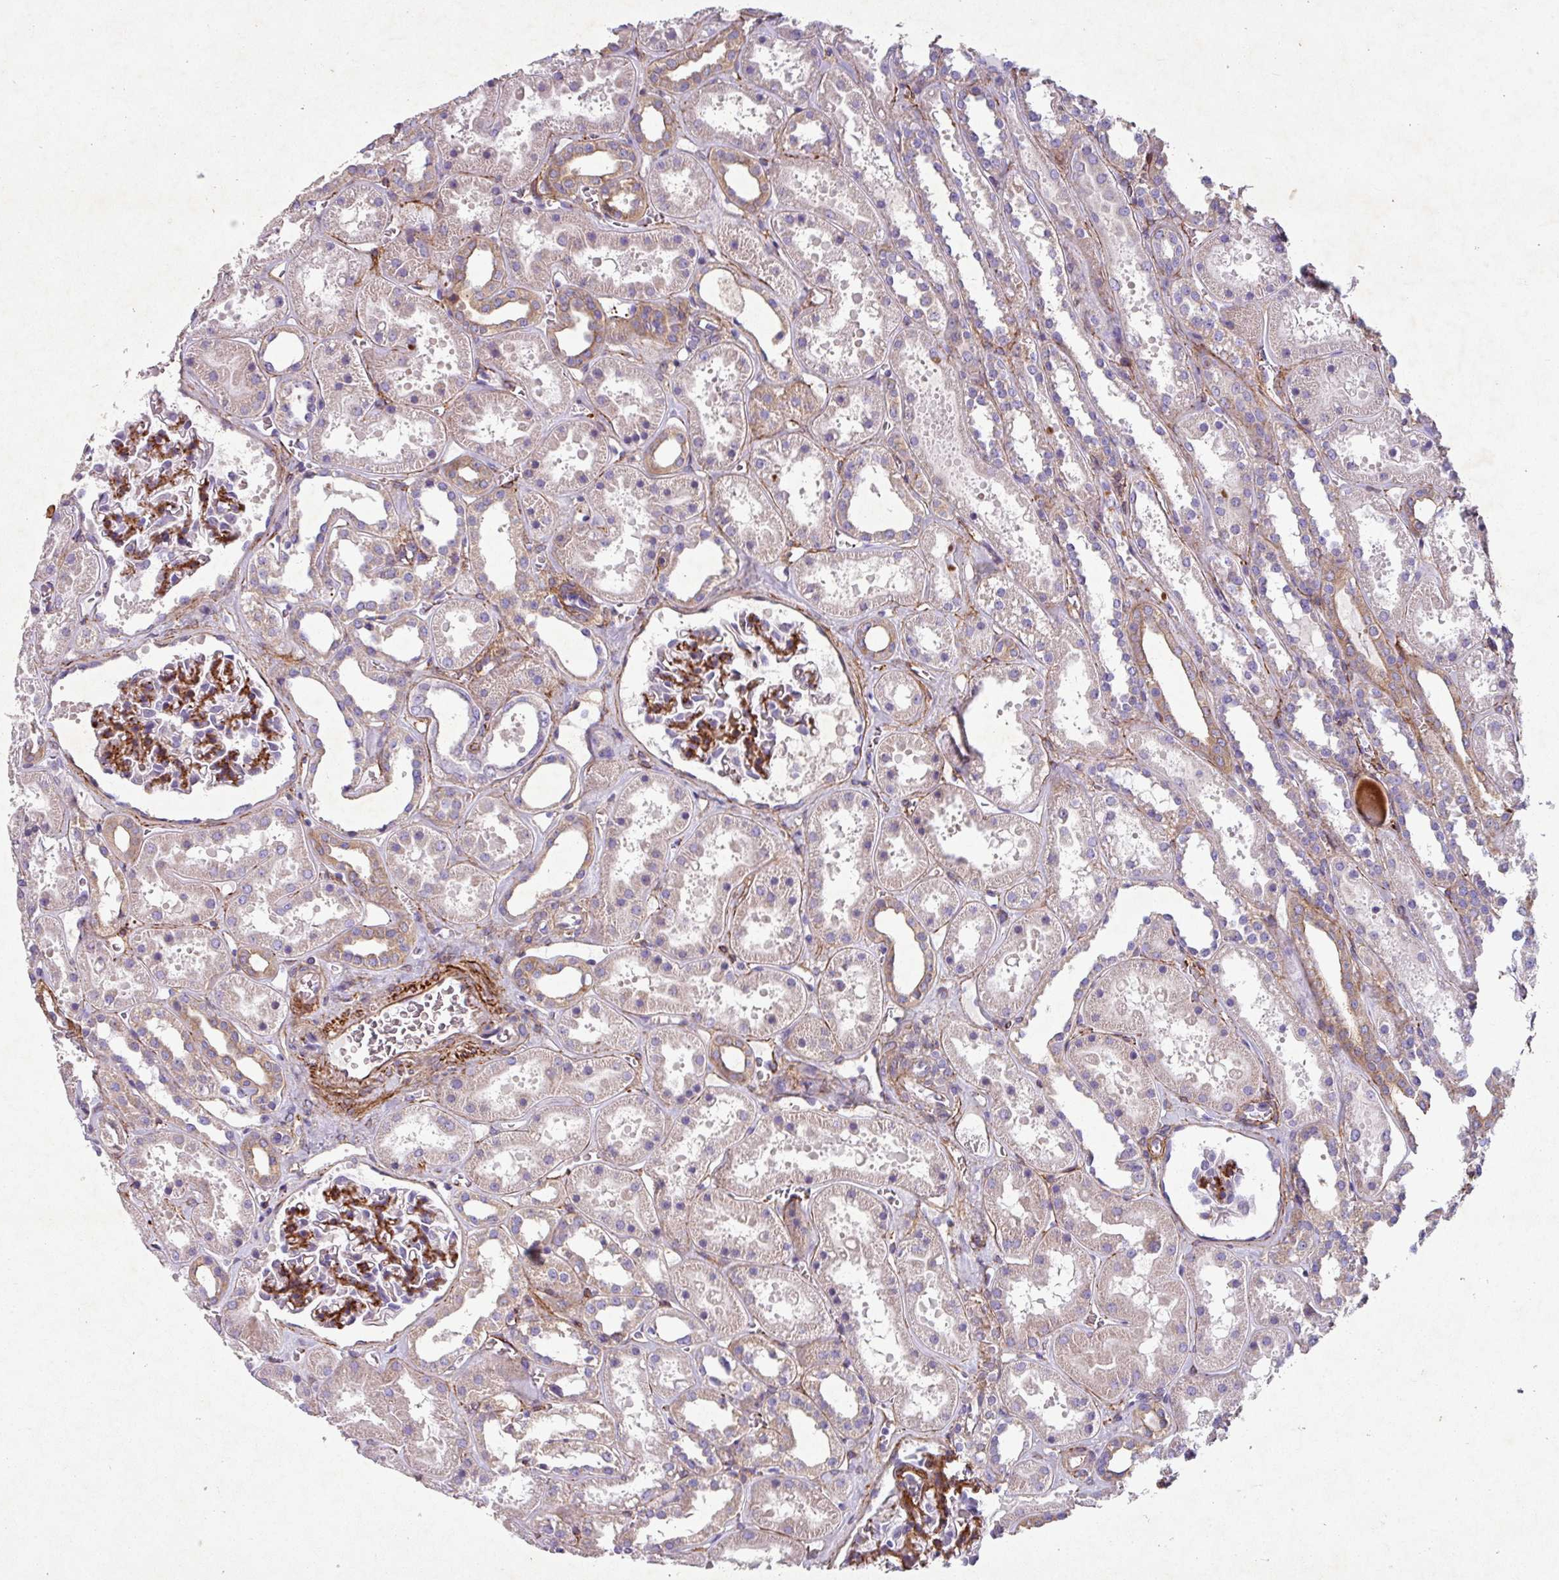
{"staining": {"intensity": "strong", "quantity": "25%-75%", "location": "cytoplasmic/membranous"}, "tissue": "kidney", "cell_type": "Cells in glomeruli", "image_type": "normal", "snomed": [{"axis": "morphology", "description": "Normal tissue, NOS"}, {"axis": "topography", "description": "Kidney"}], "caption": "Immunohistochemical staining of benign kidney shows 25%-75% levels of strong cytoplasmic/membranous protein positivity in approximately 25%-75% of cells in glomeruli.", "gene": "ATP2C2", "patient": {"sex": "female", "age": 41}}